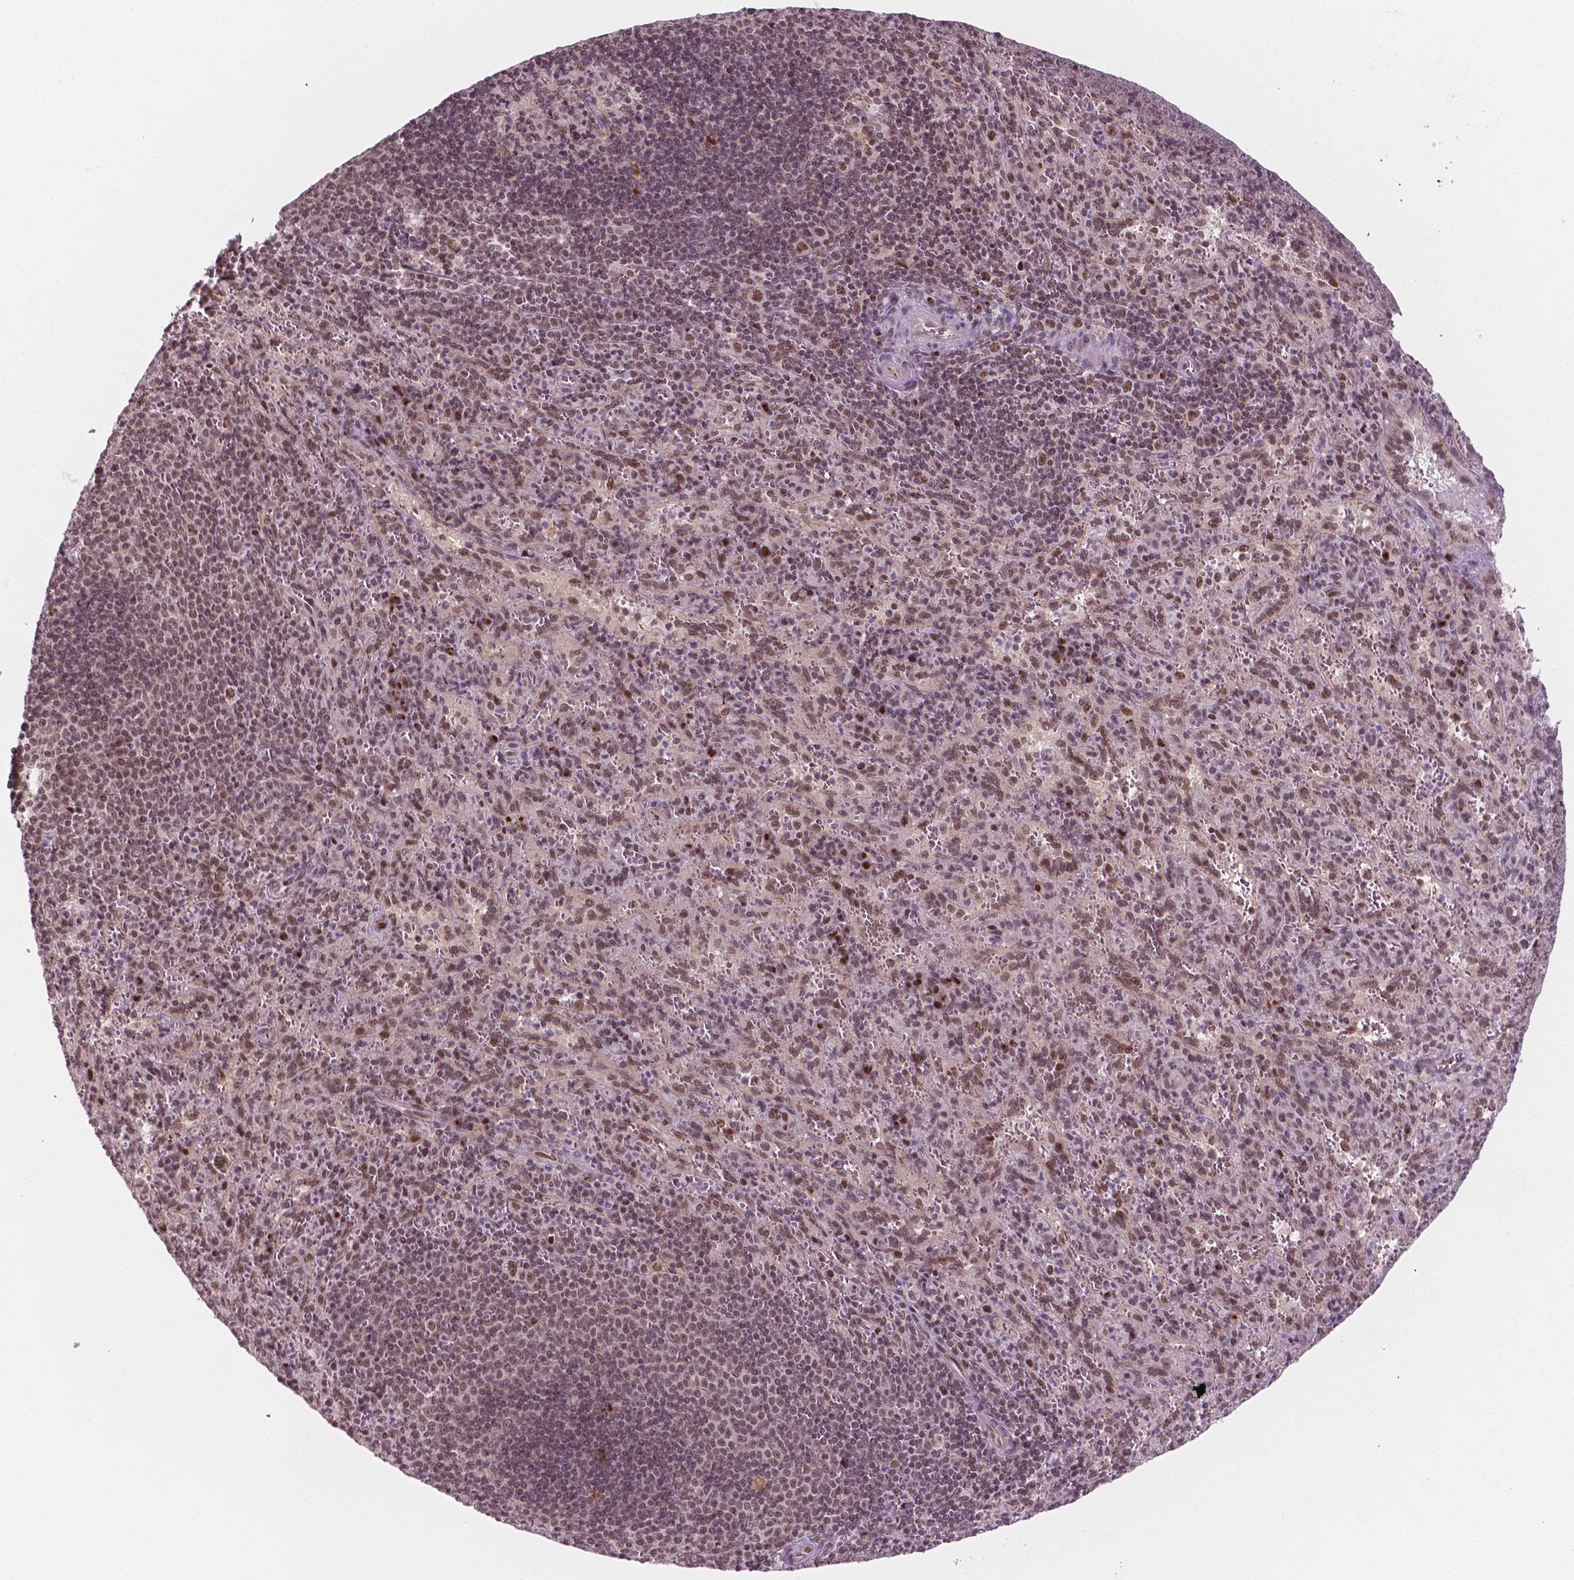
{"staining": {"intensity": "moderate", "quantity": "25%-75%", "location": "nuclear"}, "tissue": "spleen", "cell_type": "Cells in red pulp", "image_type": "normal", "snomed": [{"axis": "morphology", "description": "Normal tissue, NOS"}, {"axis": "topography", "description": "Spleen"}], "caption": "A brown stain shows moderate nuclear expression of a protein in cells in red pulp of normal spleen. The protein of interest is shown in brown color, while the nuclei are stained blue.", "gene": "PER2", "patient": {"sex": "male", "age": 57}}